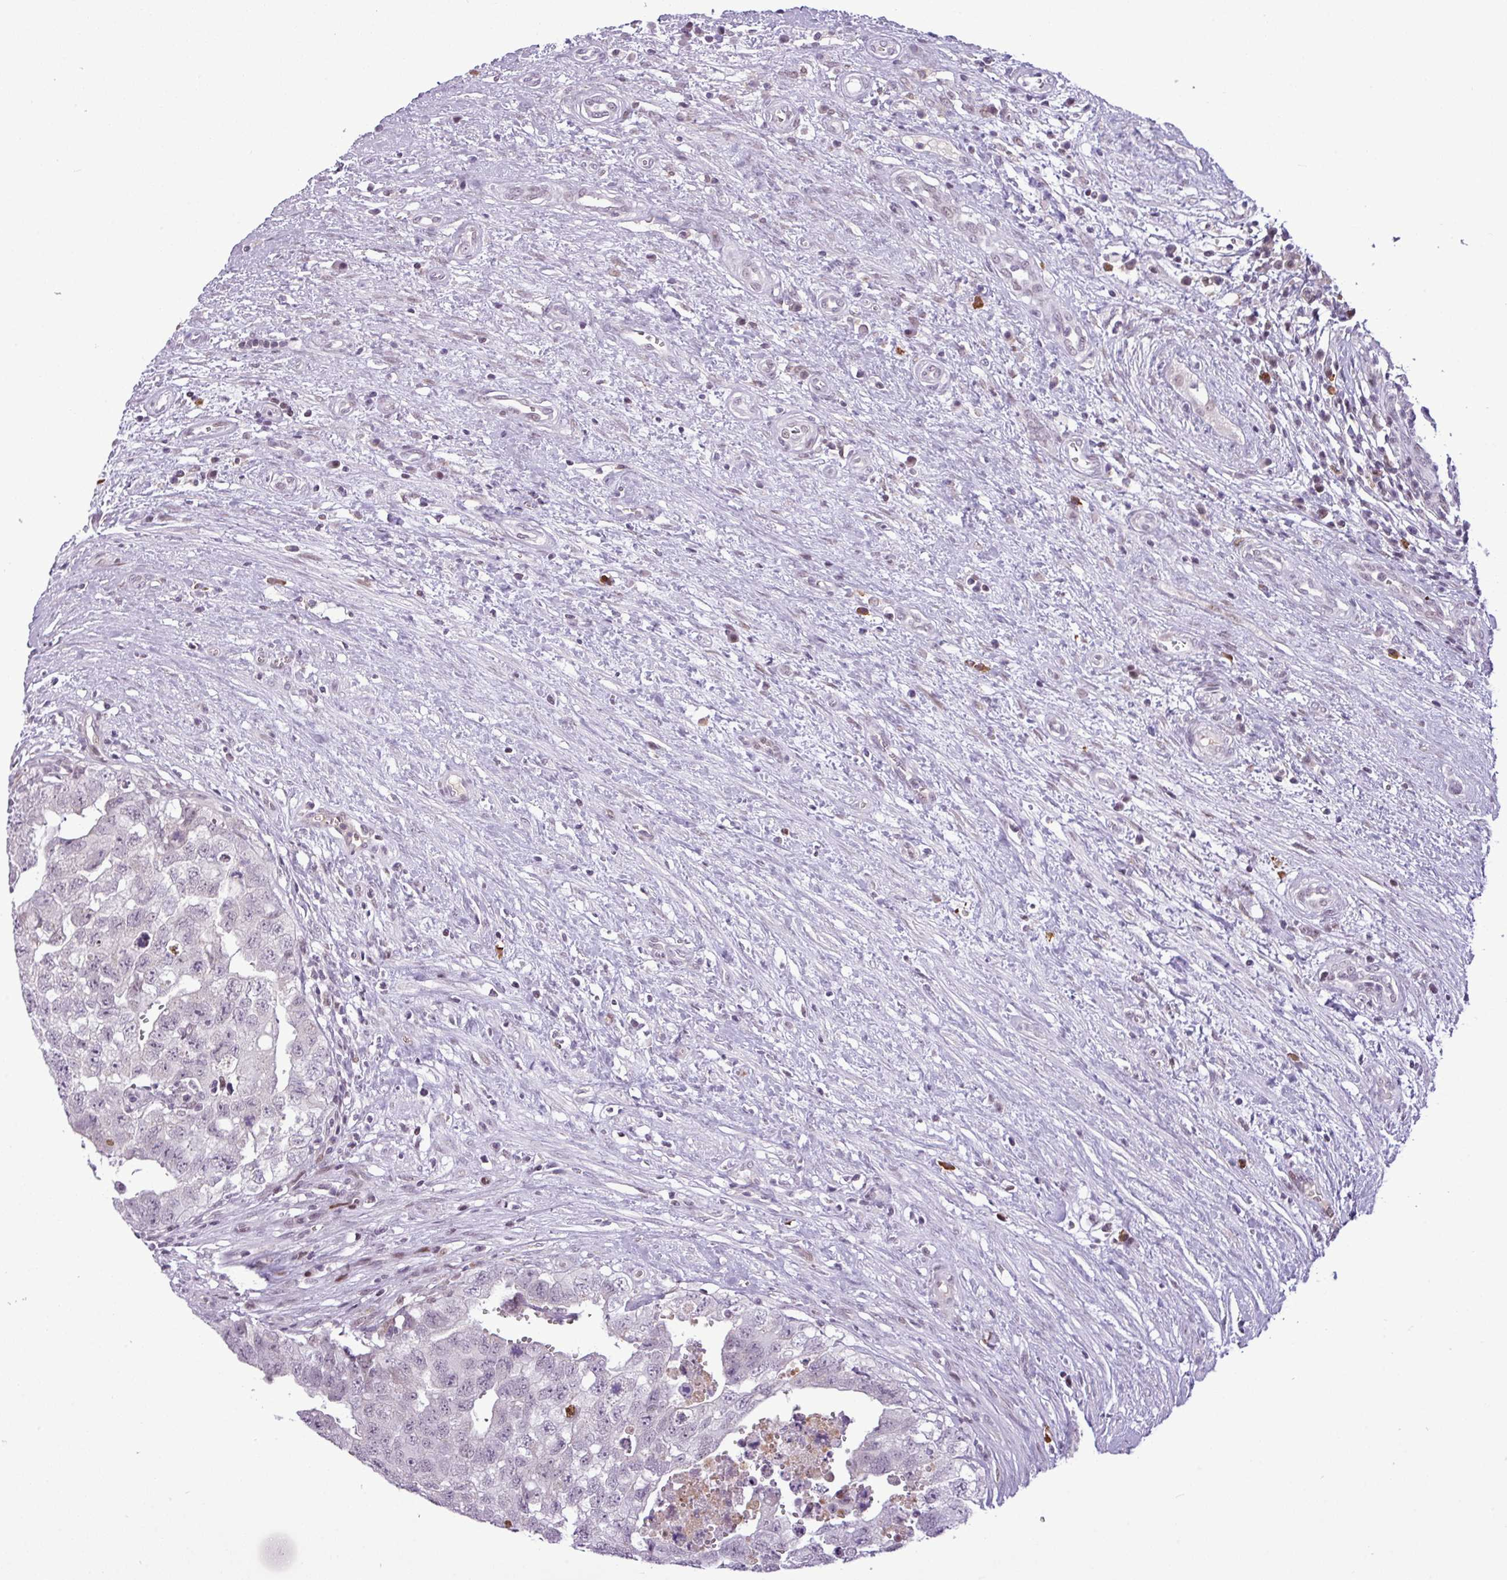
{"staining": {"intensity": "weak", "quantity": "<25%", "location": "cytoplasmic/membranous"}, "tissue": "testis cancer", "cell_type": "Tumor cells", "image_type": "cancer", "snomed": [{"axis": "morphology", "description": "Seminoma, NOS"}, {"axis": "morphology", "description": "Carcinoma, Embryonal, NOS"}, {"axis": "topography", "description": "Testis"}], "caption": "The histopathology image demonstrates no significant expression in tumor cells of testis seminoma. Nuclei are stained in blue.", "gene": "SLC66A2", "patient": {"sex": "male", "age": 29}}